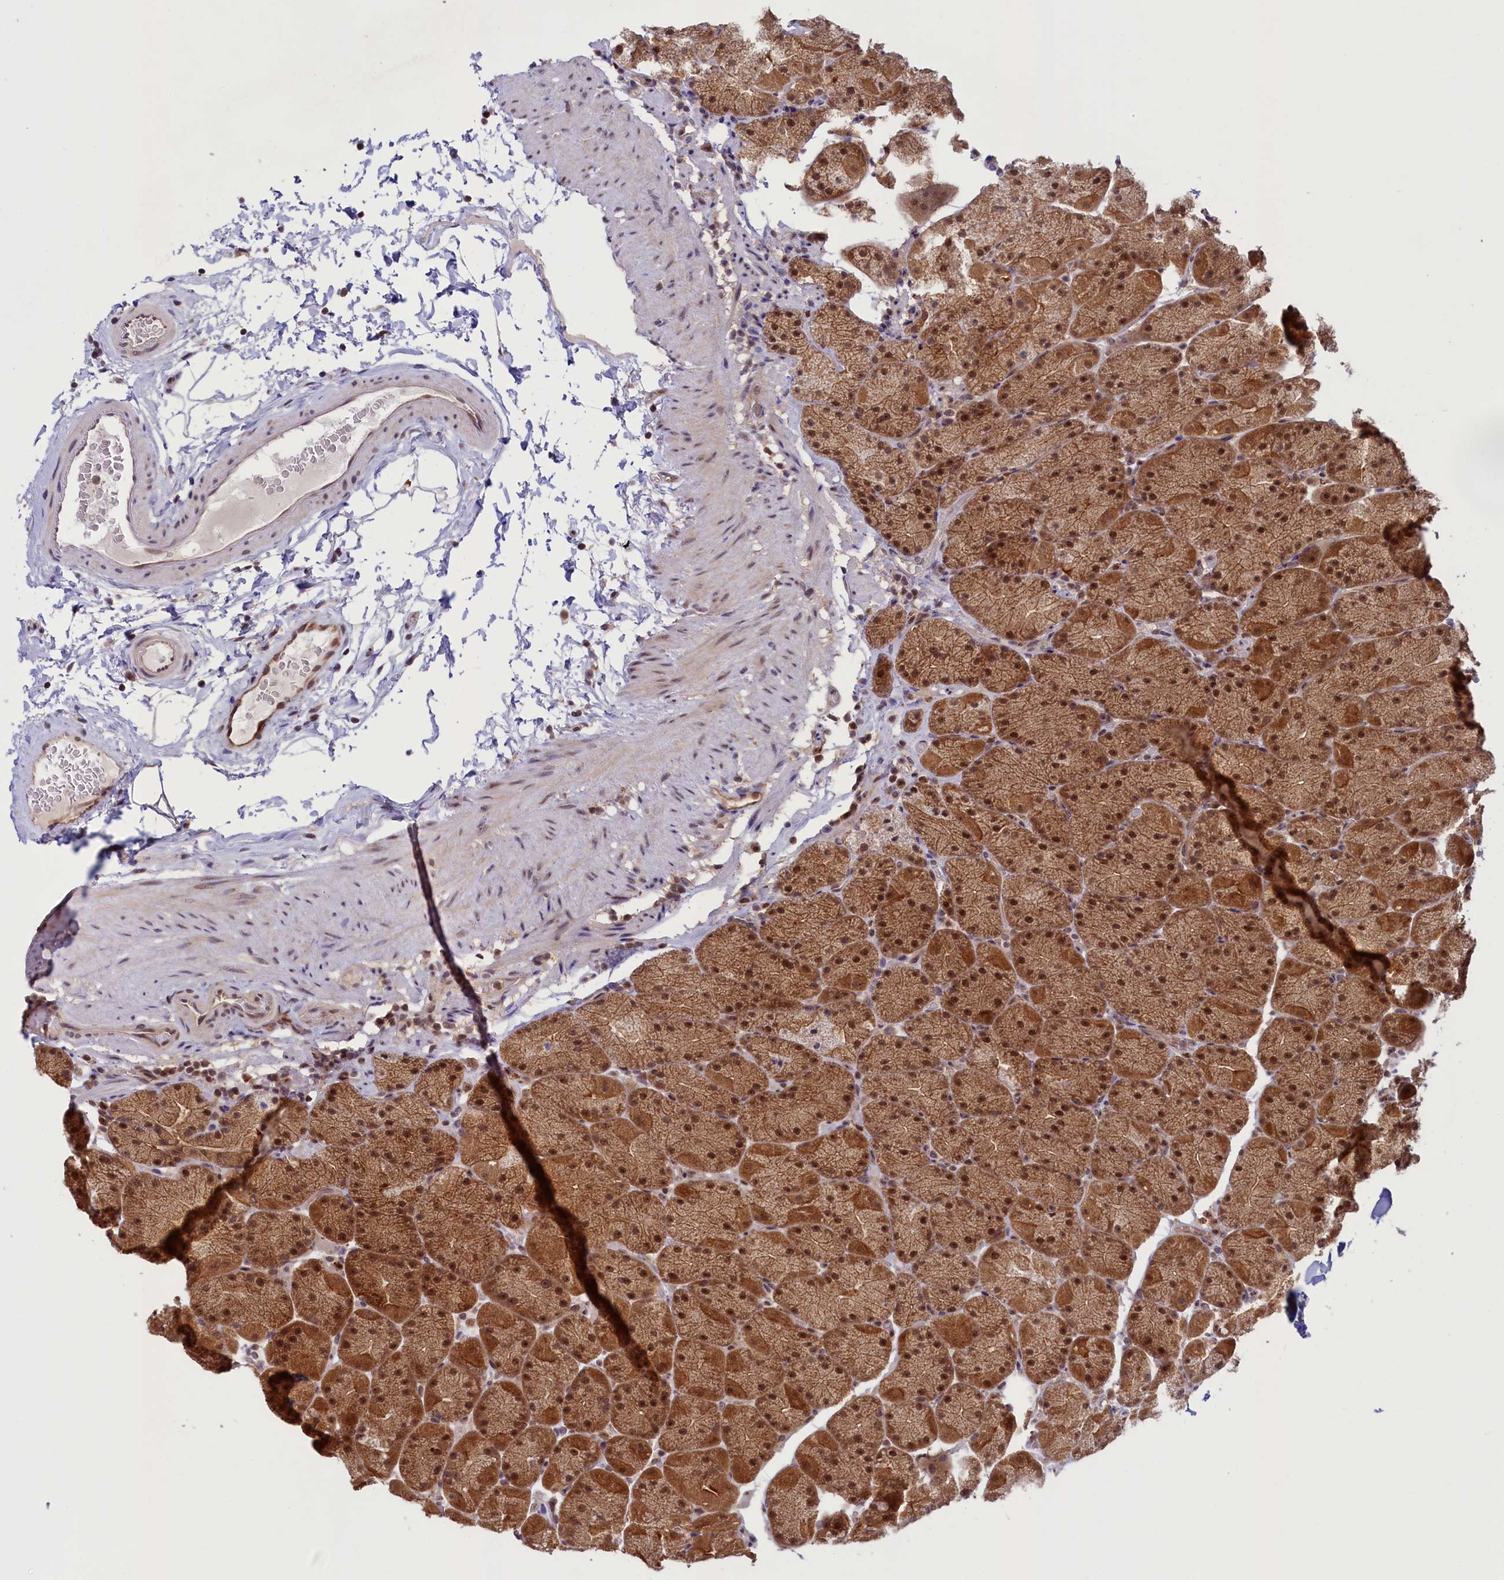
{"staining": {"intensity": "strong", "quantity": ">75%", "location": "cytoplasmic/membranous,nuclear"}, "tissue": "stomach", "cell_type": "Glandular cells", "image_type": "normal", "snomed": [{"axis": "morphology", "description": "Normal tissue, NOS"}, {"axis": "topography", "description": "Stomach, upper"}, {"axis": "topography", "description": "Stomach, lower"}], "caption": "Brown immunohistochemical staining in normal stomach reveals strong cytoplasmic/membranous,nuclear expression in about >75% of glandular cells.", "gene": "SLC7A6OS", "patient": {"sex": "male", "age": 67}}